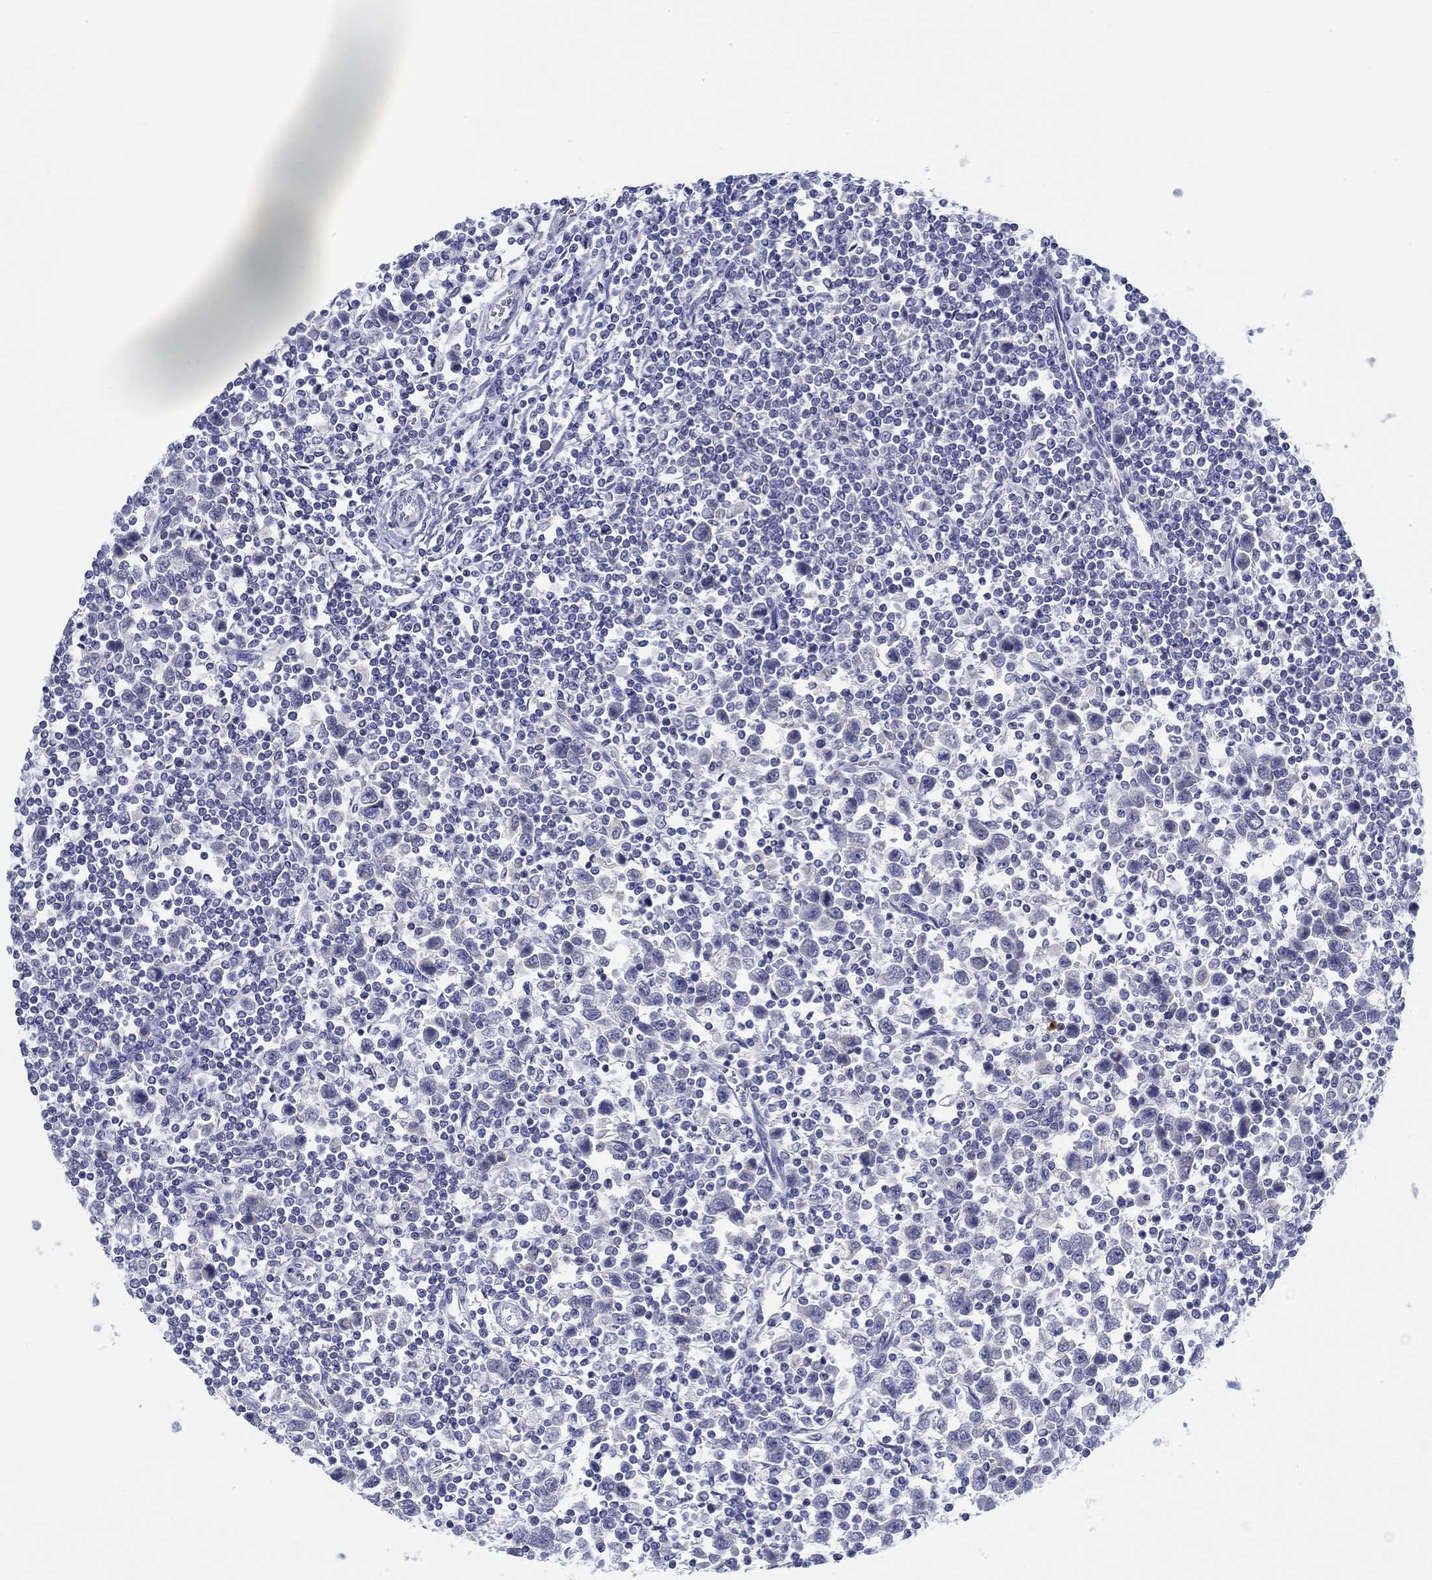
{"staining": {"intensity": "negative", "quantity": "none", "location": "none"}, "tissue": "testis cancer", "cell_type": "Tumor cells", "image_type": "cancer", "snomed": [{"axis": "morphology", "description": "Normal tissue, NOS"}, {"axis": "morphology", "description": "Seminoma, NOS"}, {"axis": "topography", "description": "Testis"}, {"axis": "topography", "description": "Epididymis"}], "caption": "This is an immunohistochemistry (IHC) micrograph of human testis cancer (seminoma). There is no staining in tumor cells.", "gene": "HAPLN4", "patient": {"sex": "male", "age": 34}}